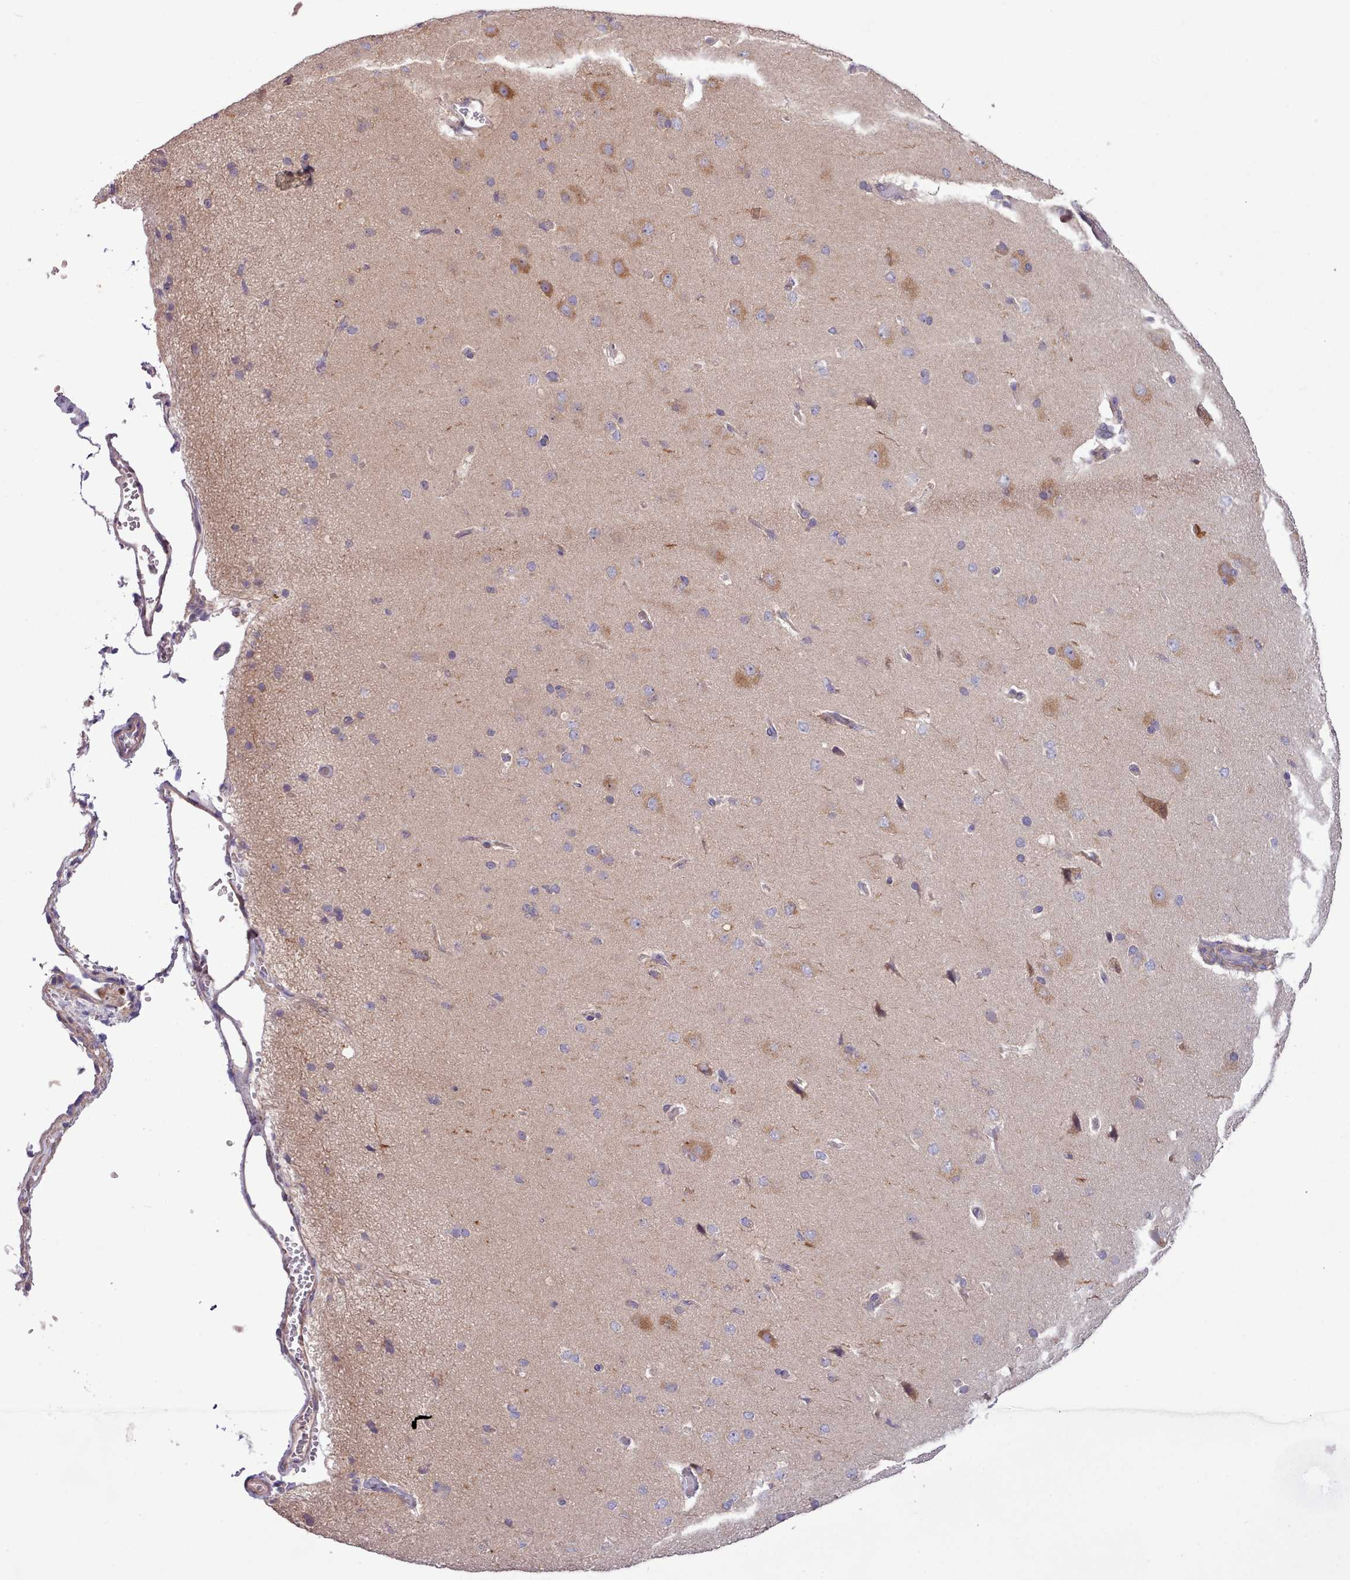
{"staining": {"intensity": "weak", "quantity": ">75%", "location": "cytoplasmic/membranous"}, "tissue": "cerebral cortex", "cell_type": "Endothelial cells", "image_type": "normal", "snomed": [{"axis": "morphology", "description": "Normal tissue, NOS"}, {"axis": "topography", "description": "Cerebral cortex"}], "caption": "Immunohistochemistry (IHC) image of benign cerebral cortex stained for a protein (brown), which shows low levels of weak cytoplasmic/membranous positivity in about >75% of endothelial cells.", "gene": "SETX", "patient": {"sex": "male", "age": 62}}